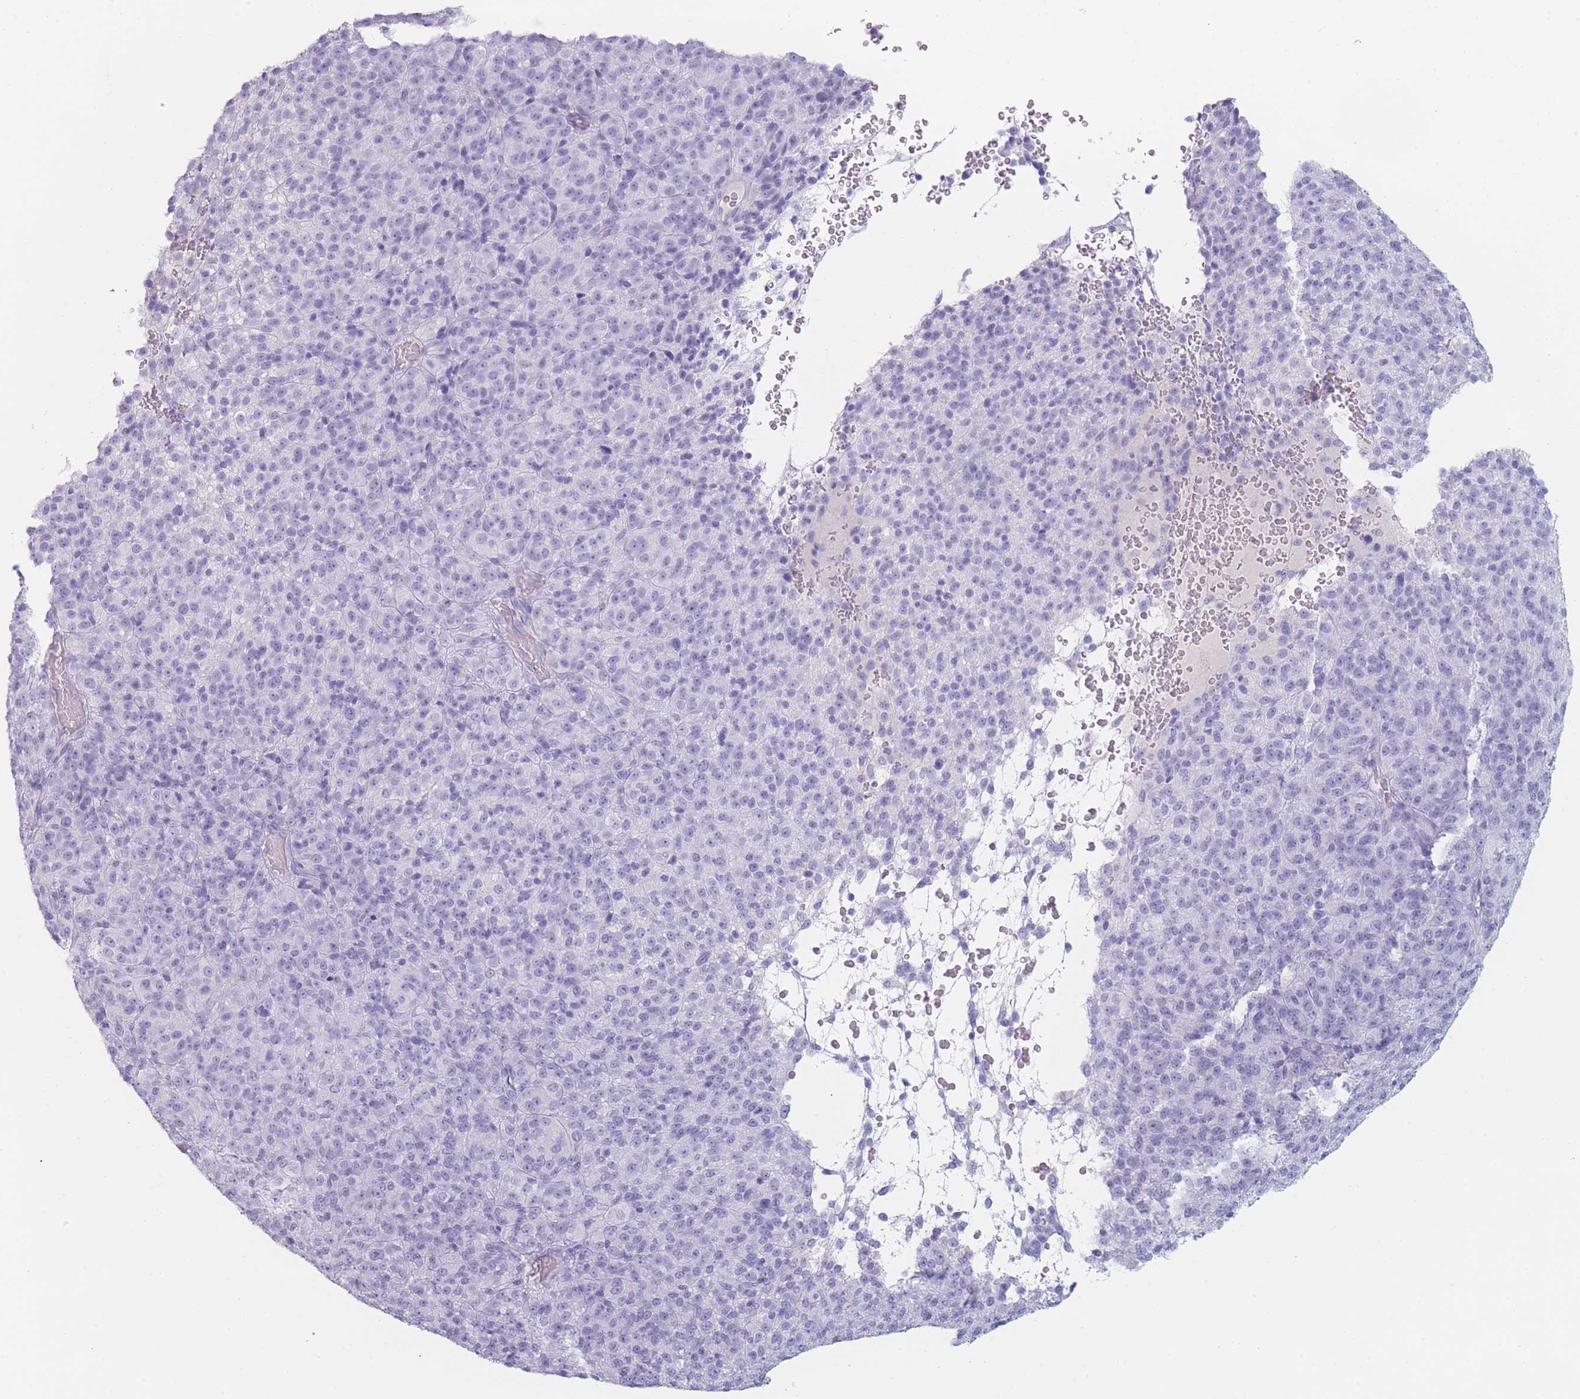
{"staining": {"intensity": "negative", "quantity": "none", "location": "none"}, "tissue": "melanoma", "cell_type": "Tumor cells", "image_type": "cancer", "snomed": [{"axis": "morphology", "description": "Malignant melanoma, Metastatic site"}, {"axis": "topography", "description": "Brain"}], "caption": "Protein analysis of melanoma shows no significant expression in tumor cells. Brightfield microscopy of immunohistochemistry (IHC) stained with DAB (brown) and hematoxylin (blue), captured at high magnification.", "gene": "GPR12", "patient": {"sex": "female", "age": 56}}